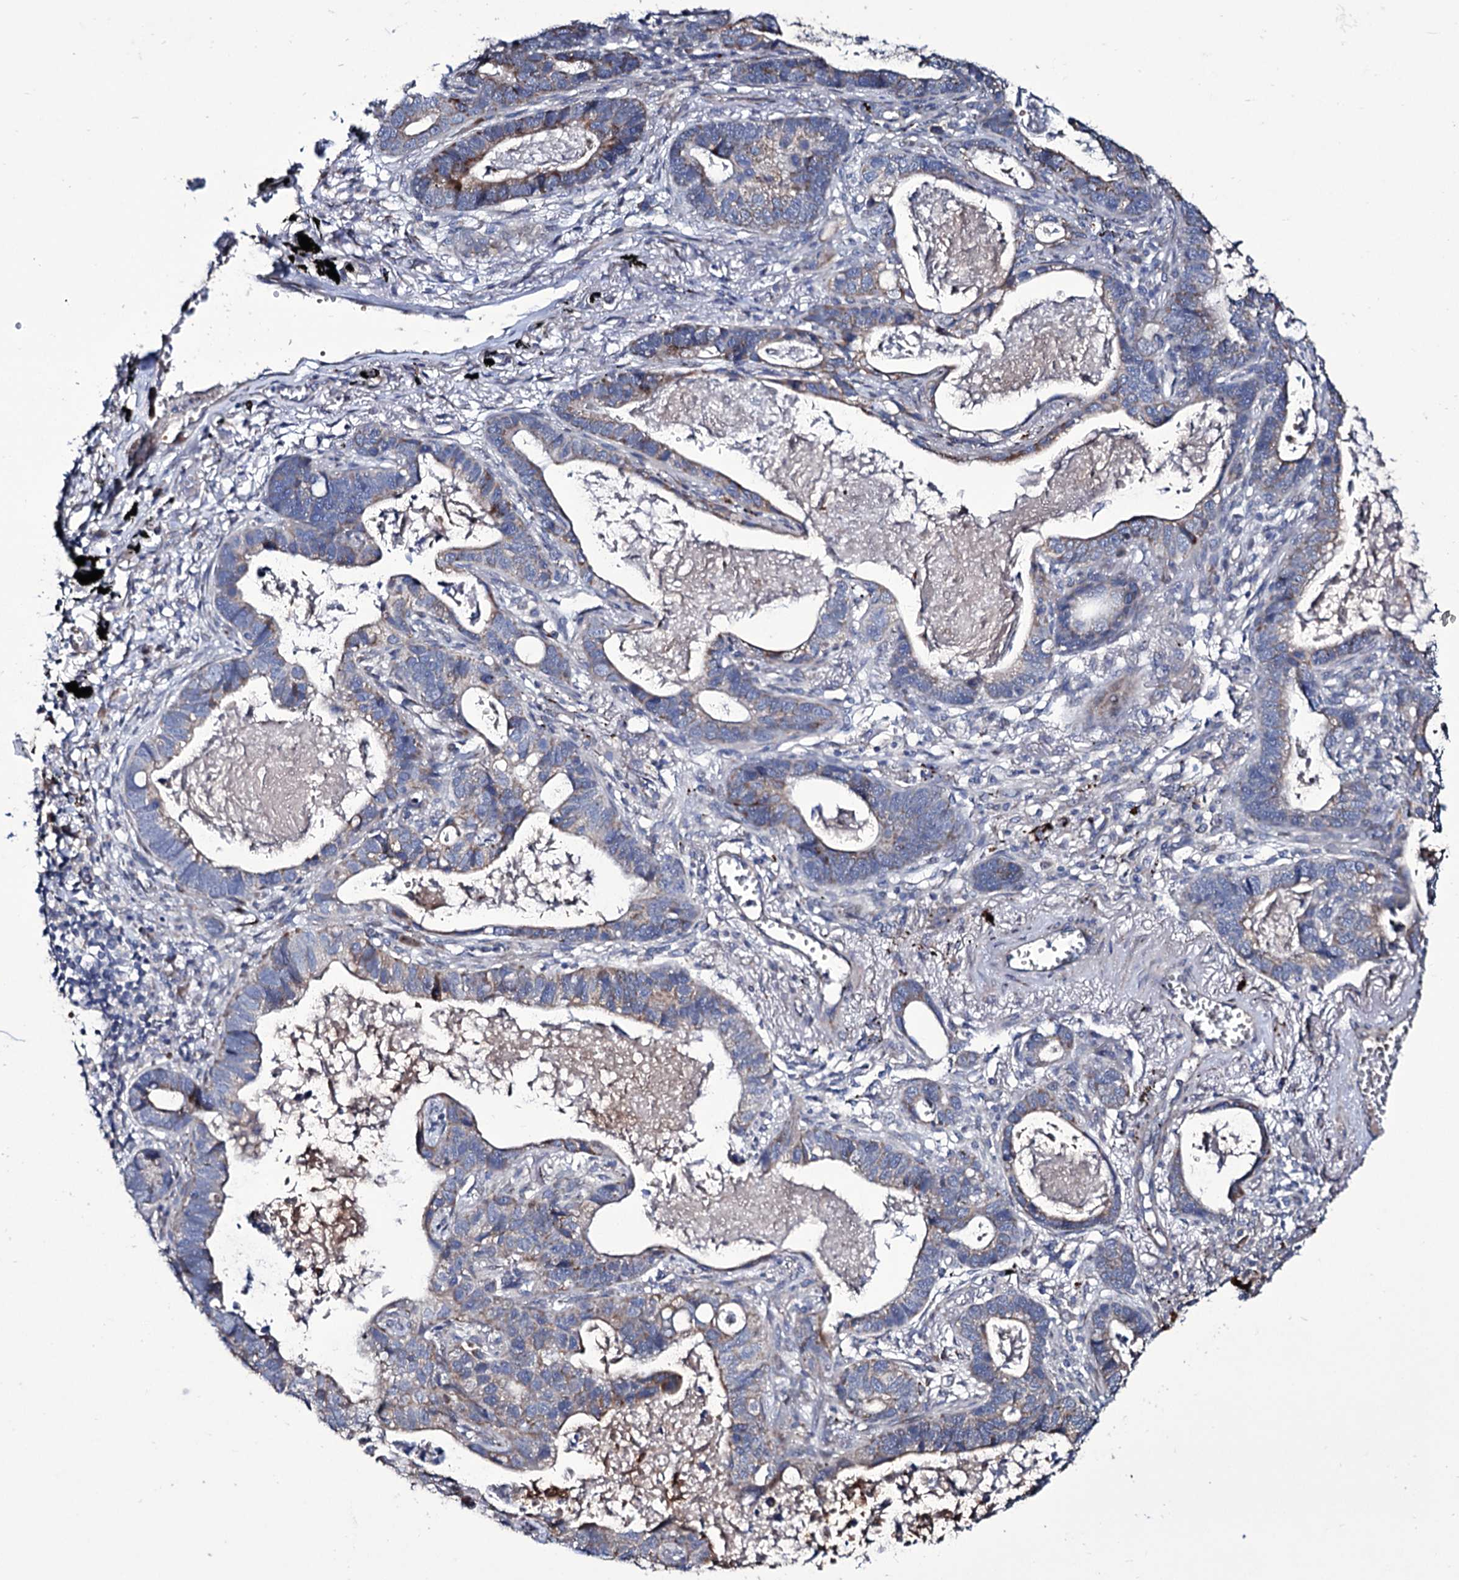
{"staining": {"intensity": "weak", "quantity": "<25%", "location": "cytoplasmic/membranous"}, "tissue": "lung cancer", "cell_type": "Tumor cells", "image_type": "cancer", "snomed": [{"axis": "morphology", "description": "Adenocarcinoma, NOS"}, {"axis": "topography", "description": "Lung"}], "caption": "Immunohistochemical staining of adenocarcinoma (lung) reveals no significant staining in tumor cells.", "gene": "TUBGCP5", "patient": {"sex": "male", "age": 67}}